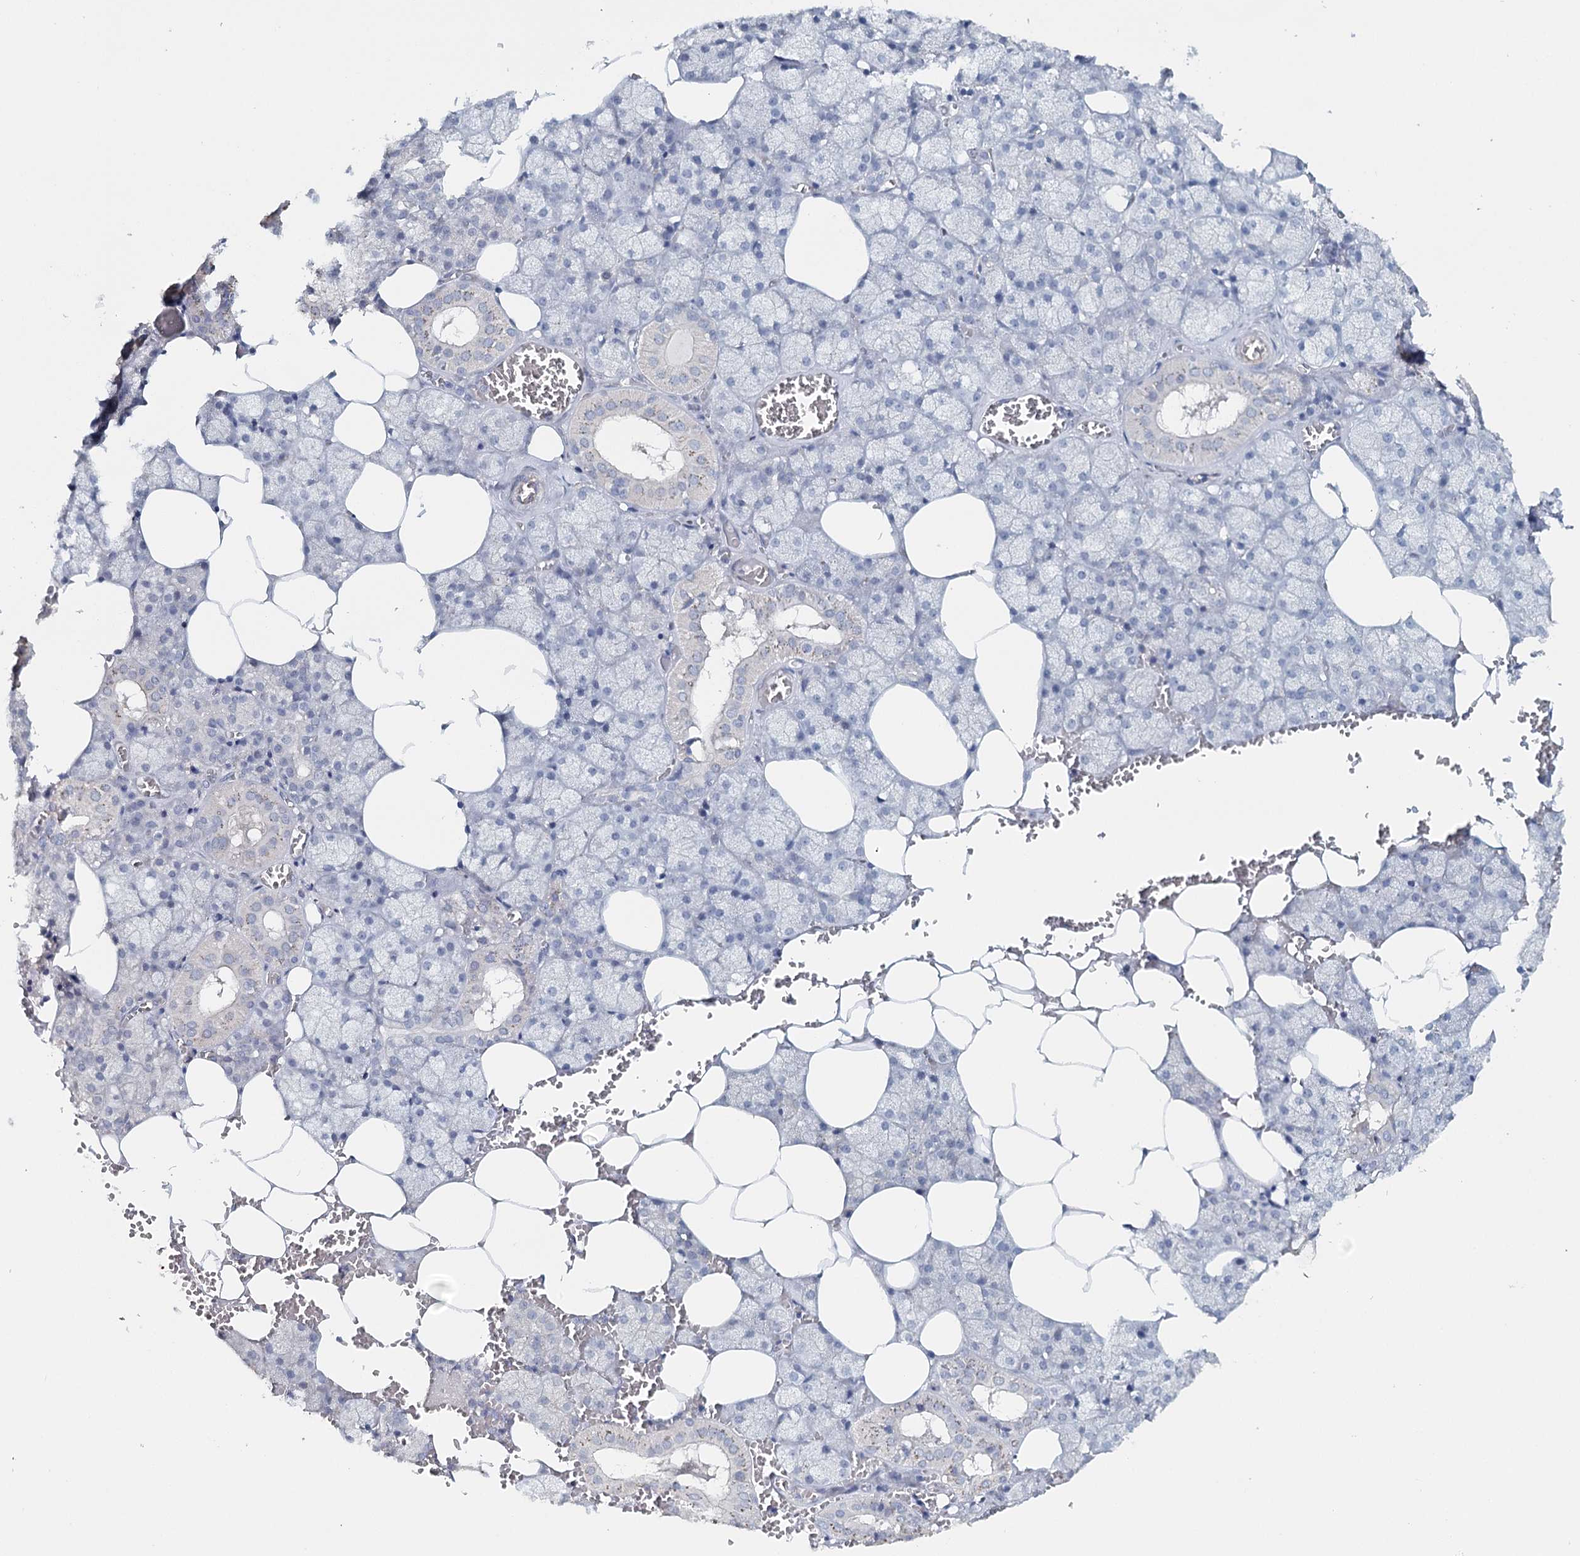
{"staining": {"intensity": "negative", "quantity": "none", "location": "none"}, "tissue": "salivary gland", "cell_type": "Glandular cells", "image_type": "normal", "snomed": [{"axis": "morphology", "description": "Normal tissue, NOS"}, {"axis": "topography", "description": "Salivary gland"}], "caption": "High magnification brightfield microscopy of benign salivary gland stained with DAB (3,3'-diaminobenzidine) (brown) and counterstained with hematoxylin (blue): glandular cells show no significant staining.", "gene": "SYNPO", "patient": {"sex": "male", "age": 62}}